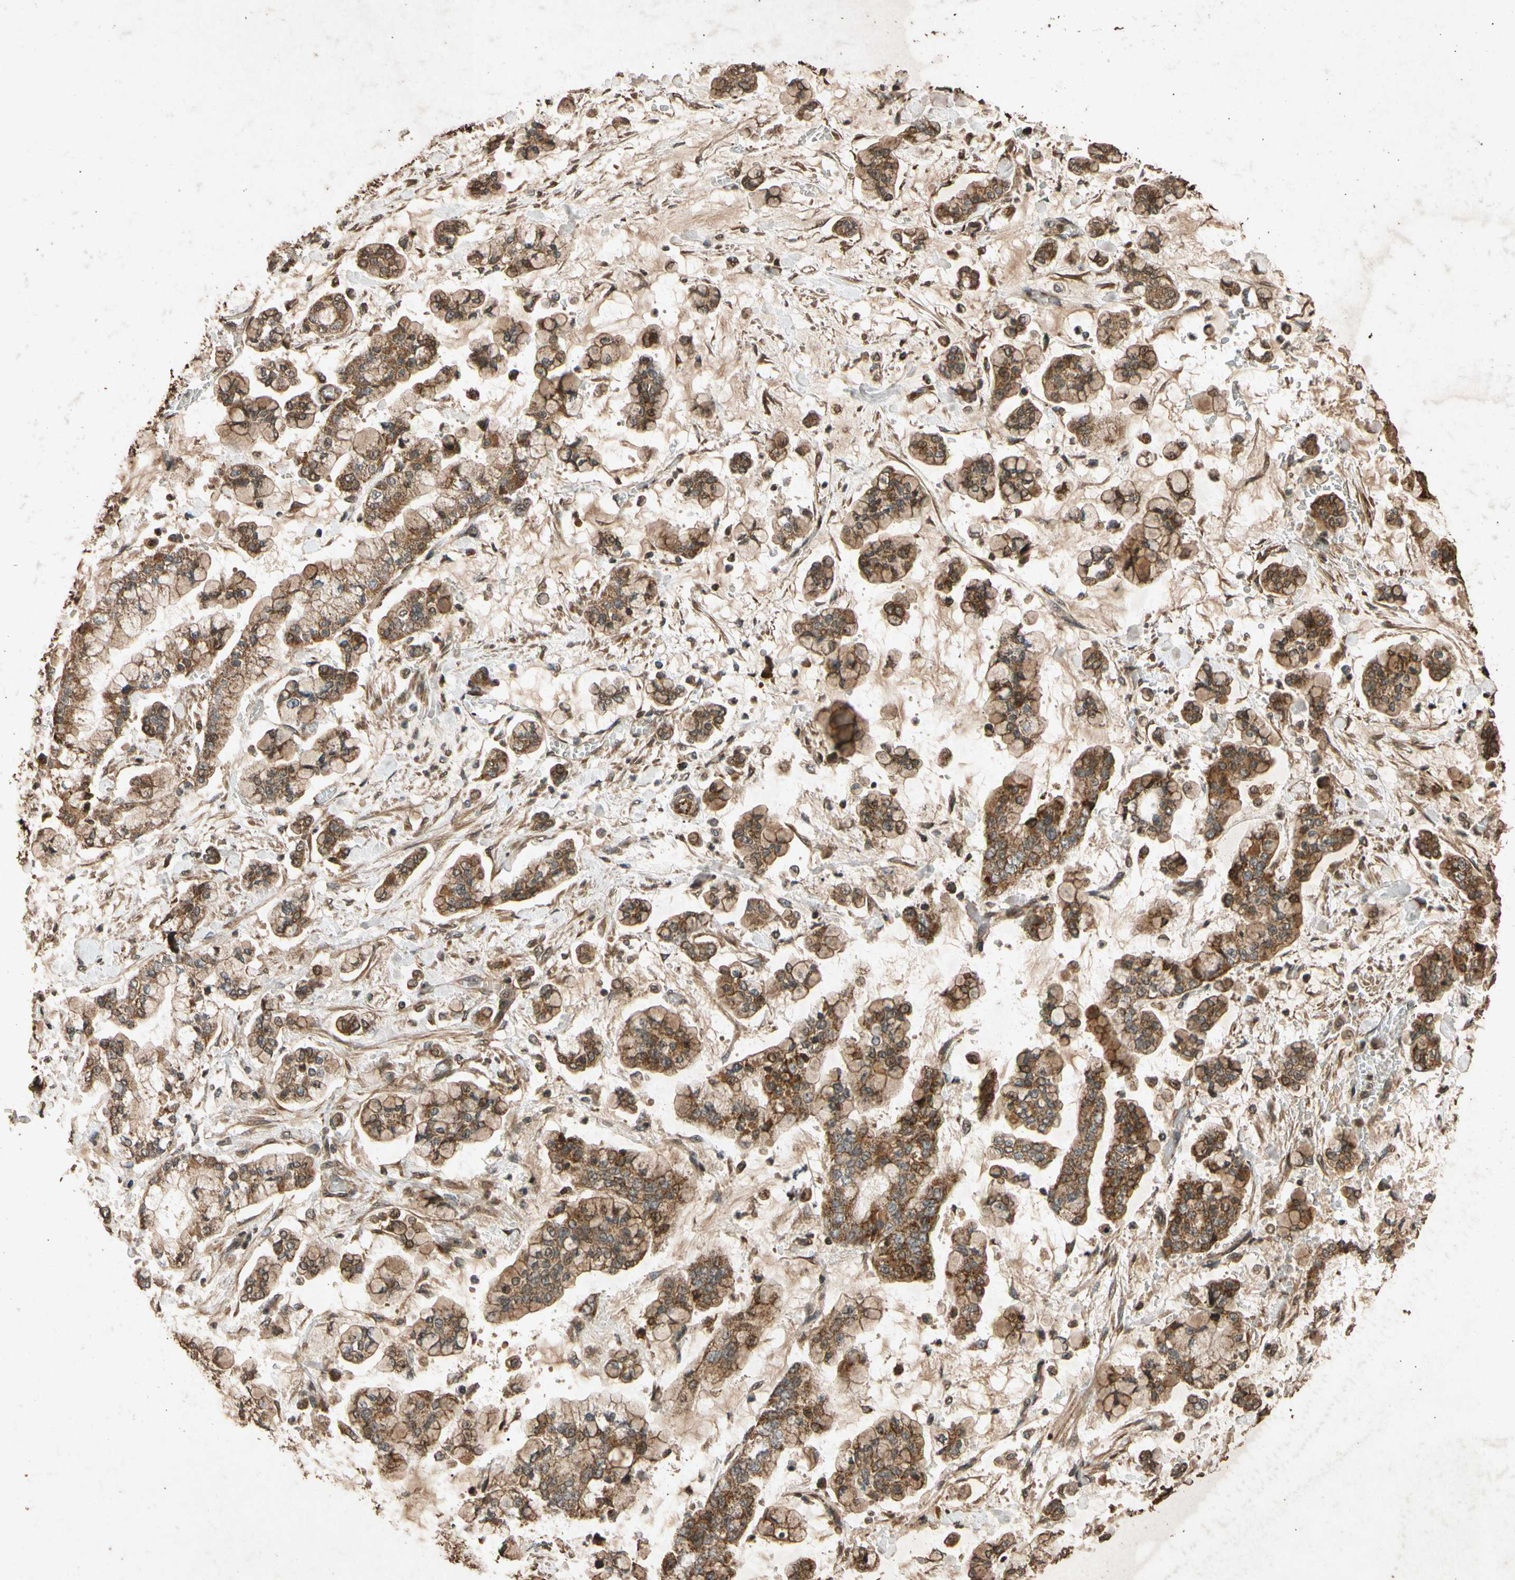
{"staining": {"intensity": "strong", "quantity": ">75%", "location": "cytoplasmic/membranous"}, "tissue": "stomach cancer", "cell_type": "Tumor cells", "image_type": "cancer", "snomed": [{"axis": "morphology", "description": "Normal tissue, NOS"}, {"axis": "morphology", "description": "Adenocarcinoma, NOS"}, {"axis": "topography", "description": "Stomach, upper"}, {"axis": "topography", "description": "Stomach"}], "caption": "There is high levels of strong cytoplasmic/membranous positivity in tumor cells of adenocarcinoma (stomach), as demonstrated by immunohistochemical staining (brown color).", "gene": "TXN2", "patient": {"sex": "male", "age": 76}}